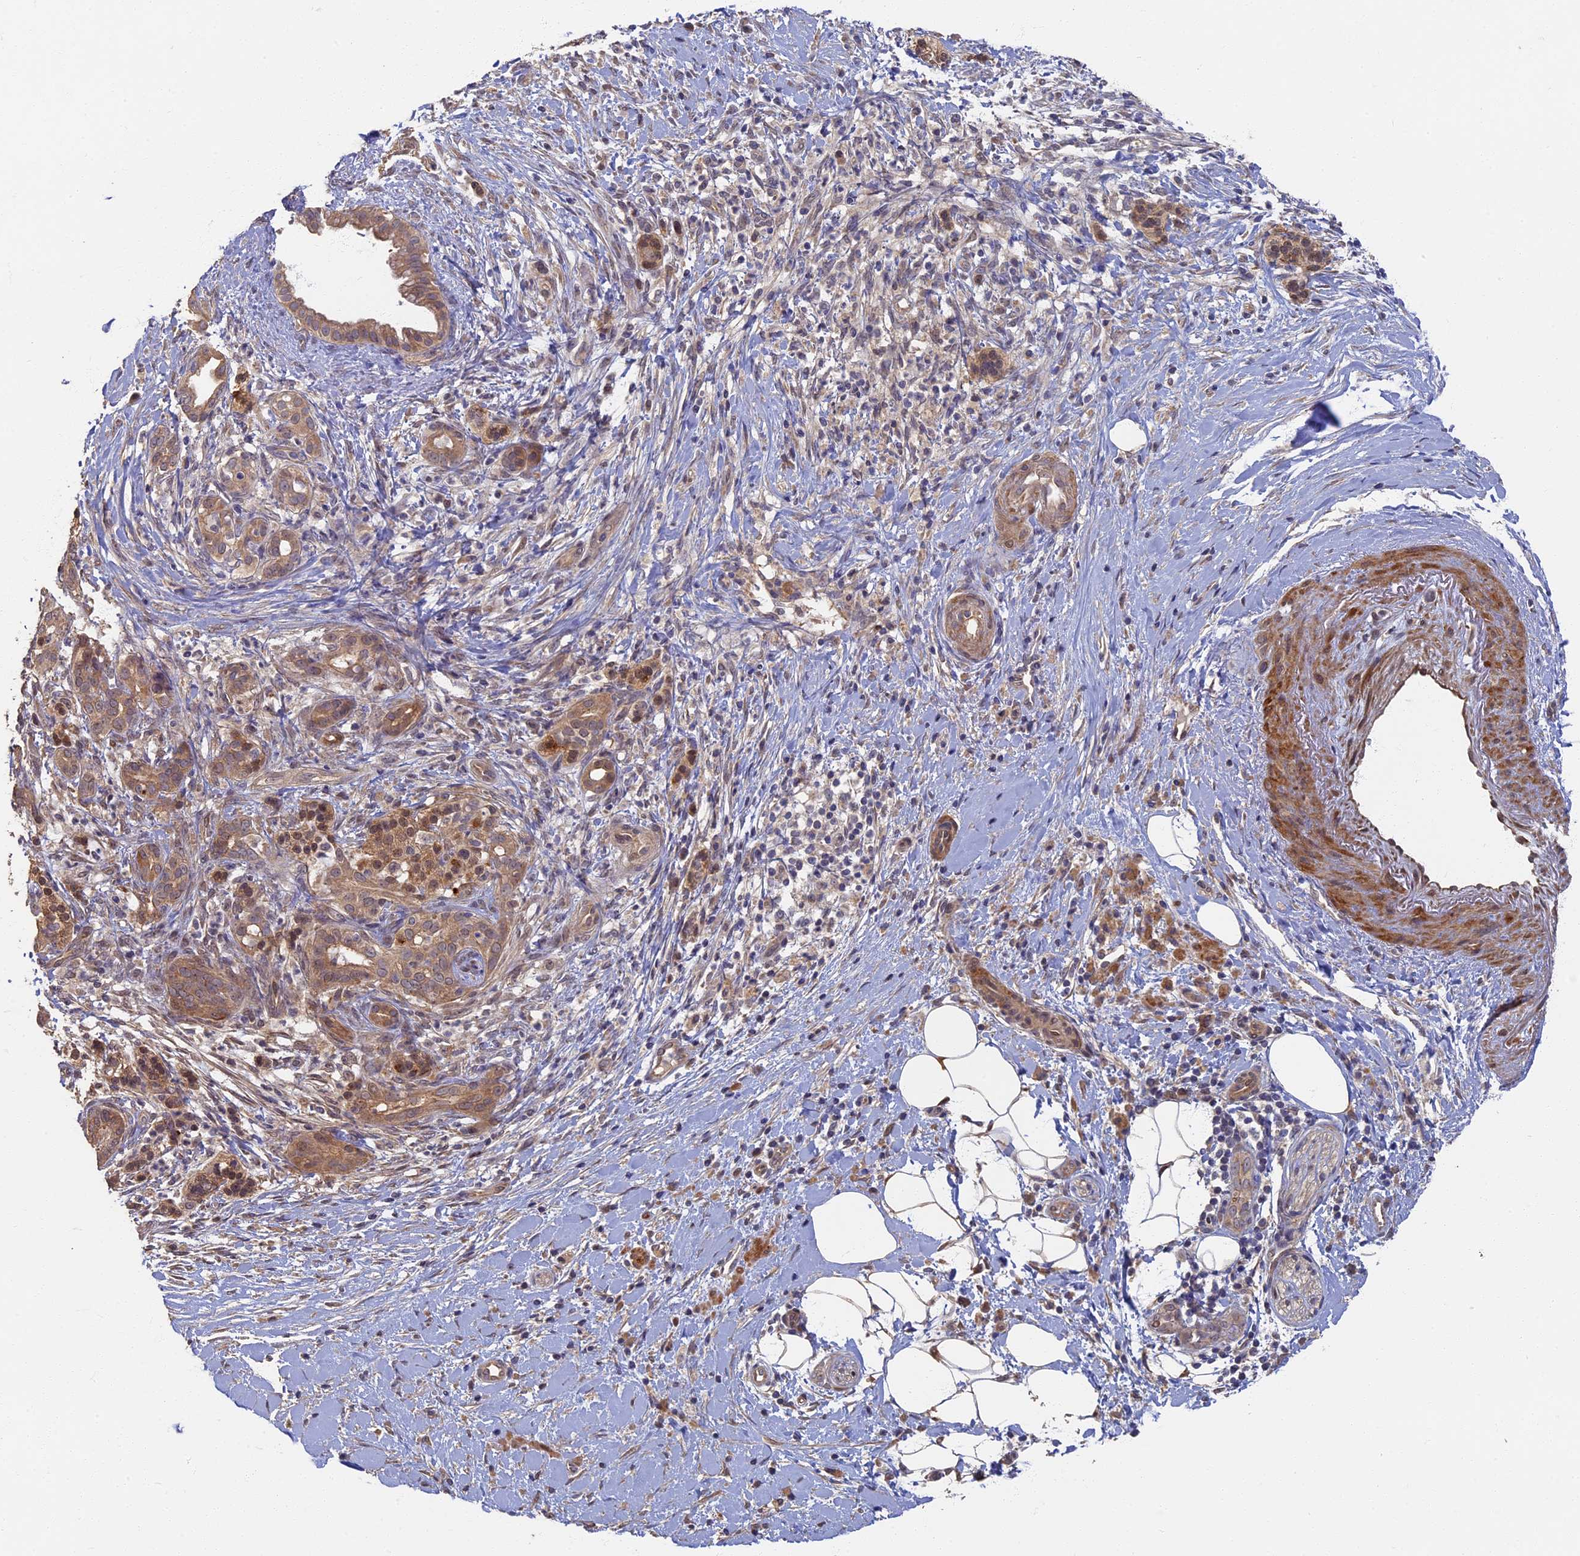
{"staining": {"intensity": "moderate", "quantity": ">75%", "location": "cytoplasmic/membranous"}, "tissue": "pancreatic cancer", "cell_type": "Tumor cells", "image_type": "cancer", "snomed": [{"axis": "morphology", "description": "Adenocarcinoma, NOS"}, {"axis": "topography", "description": "Pancreas"}], "caption": "Tumor cells demonstrate medium levels of moderate cytoplasmic/membranous positivity in approximately >75% of cells in human pancreatic cancer.", "gene": "RSPH3", "patient": {"sex": "male", "age": 58}}